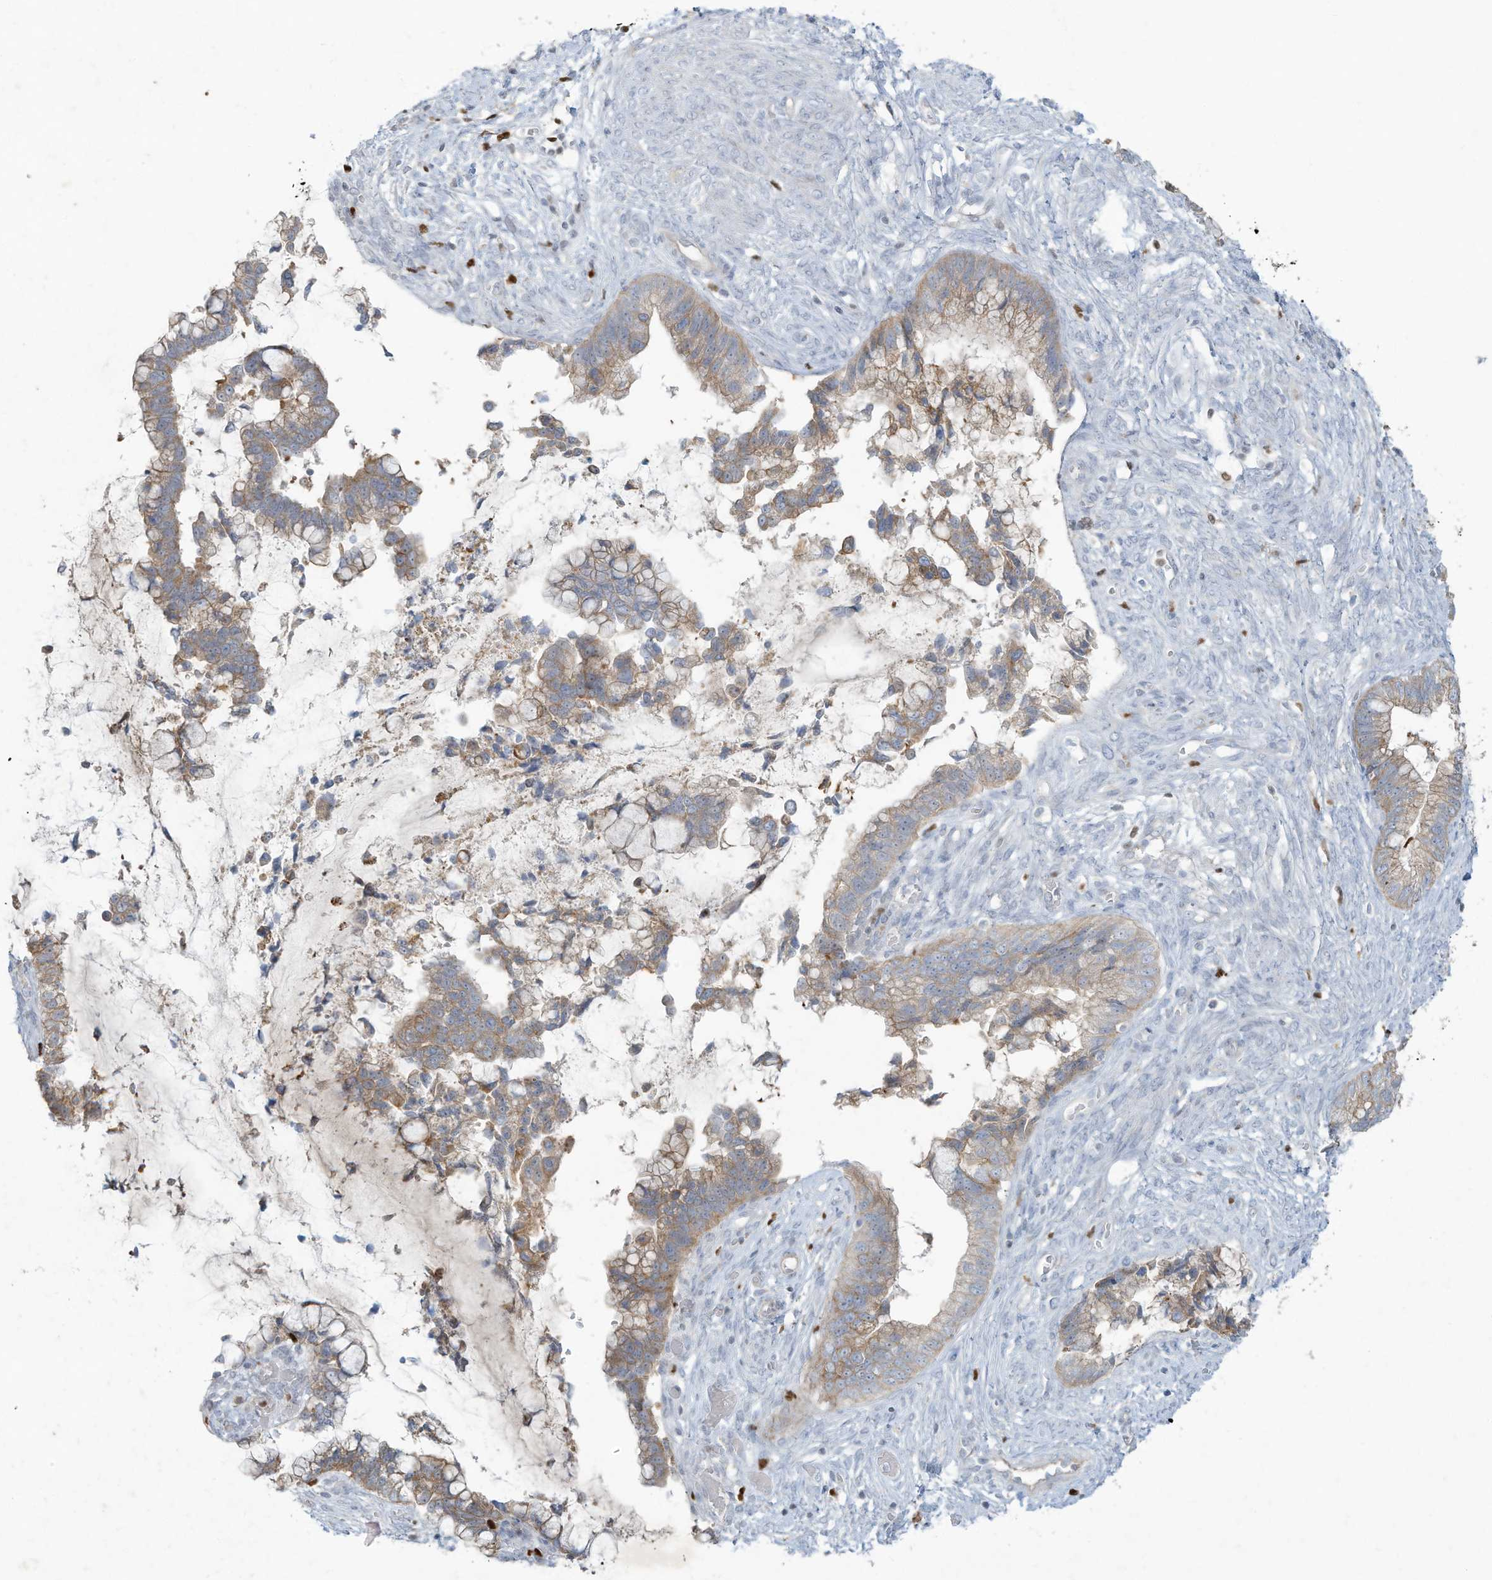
{"staining": {"intensity": "moderate", "quantity": ">75%", "location": "cytoplasmic/membranous"}, "tissue": "cervical cancer", "cell_type": "Tumor cells", "image_type": "cancer", "snomed": [{"axis": "morphology", "description": "Adenocarcinoma, NOS"}, {"axis": "topography", "description": "Cervix"}], "caption": "Immunohistochemical staining of cervical cancer (adenocarcinoma) reveals moderate cytoplasmic/membranous protein expression in about >75% of tumor cells. Using DAB (brown) and hematoxylin (blue) stains, captured at high magnification using brightfield microscopy.", "gene": "TUBE1", "patient": {"sex": "female", "age": 44}}